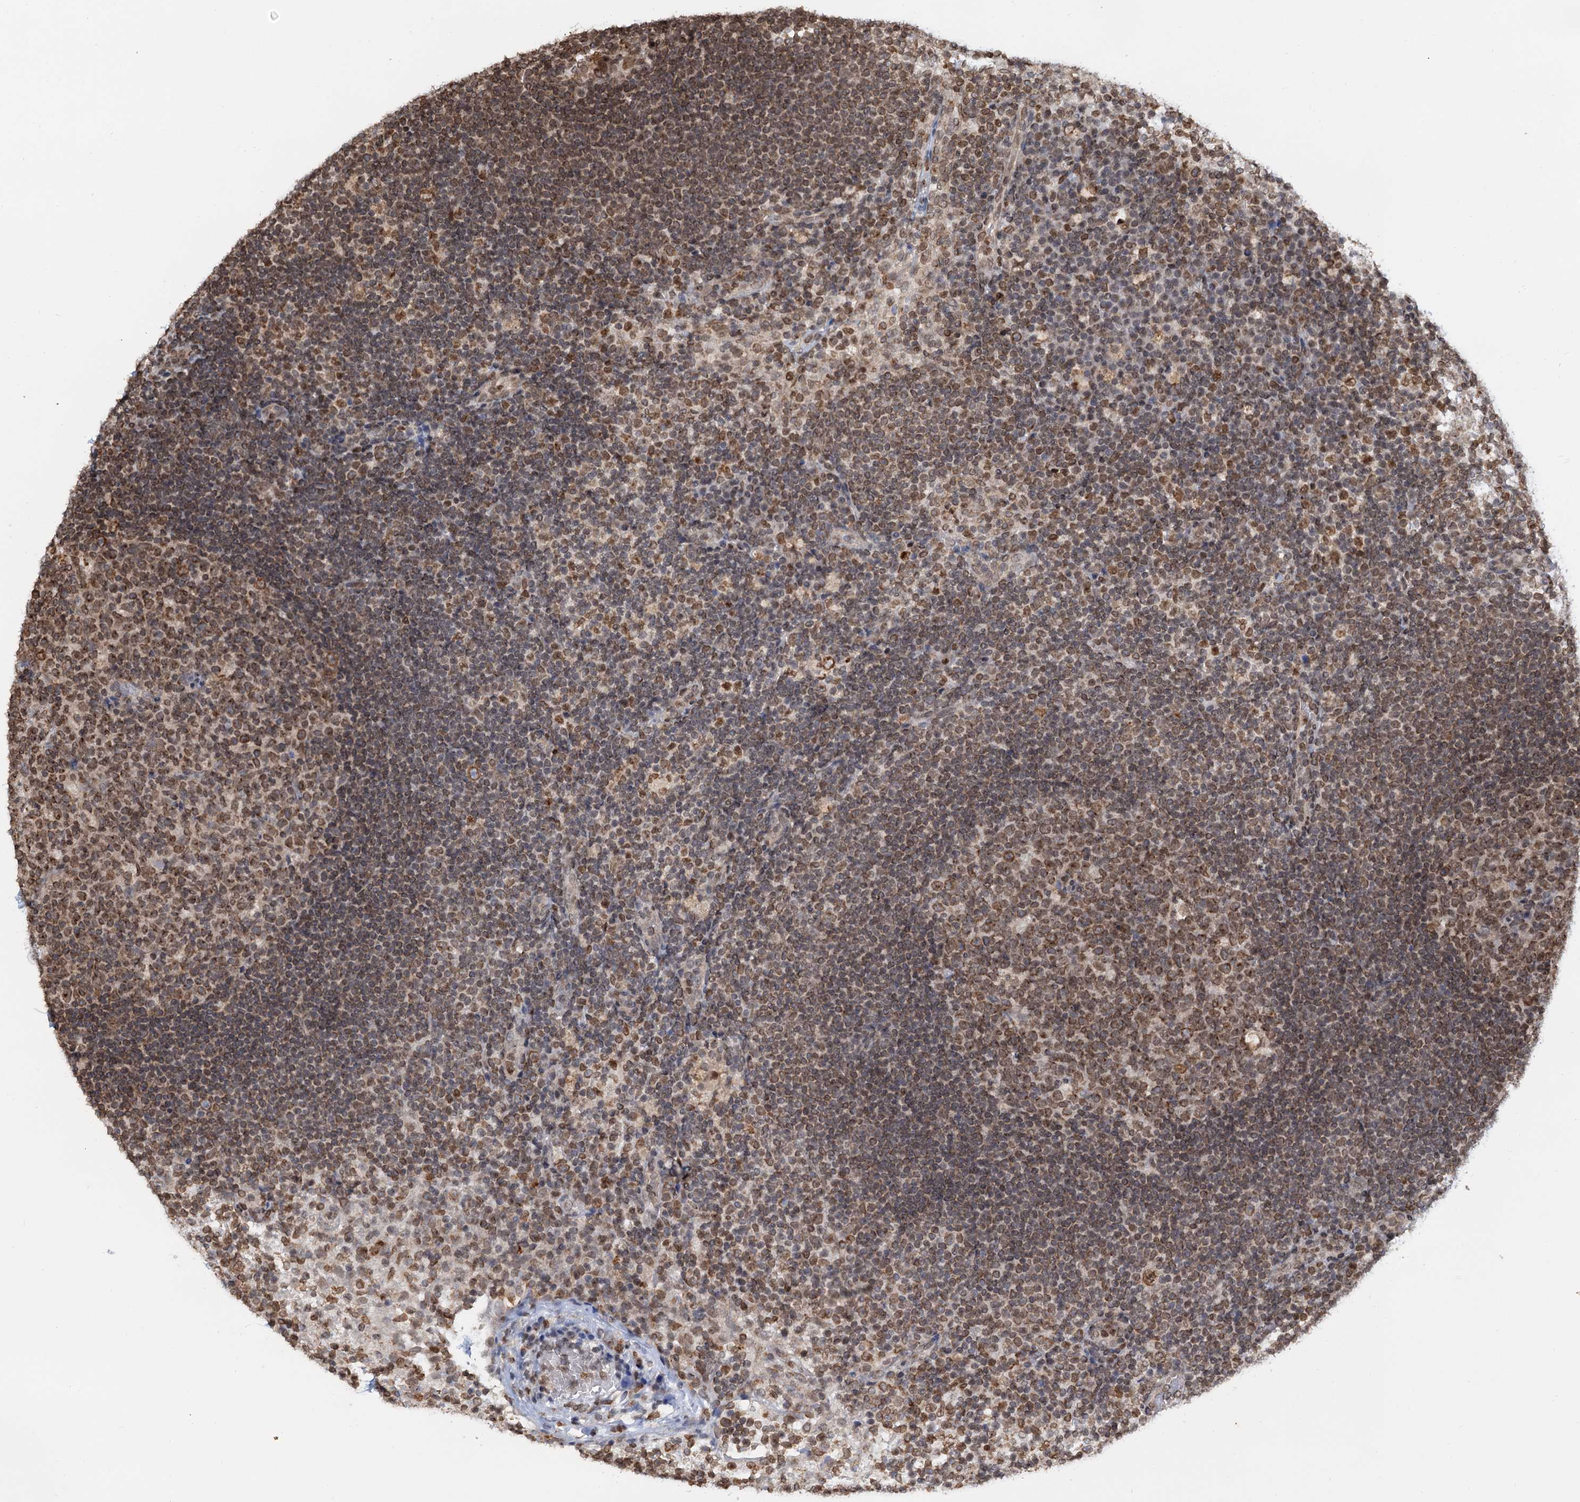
{"staining": {"intensity": "moderate", "quantity": ">75%", "location": "cytoplasmic/membranous,nuclear"}, "tissue": "lymph node", "cell_type": "Germinal center cells", "image_type": "normal", "snomed": [{"axis": "morphology", "description": "Normal tissue, NOS"}, {"axis": "topography", "description": "Lymph node"}], "caption": "Moderate cytoplasmic/membranous,nuclear expression for a protein is present in approximately >75% of germinal center cells of unremarkable lymph node using immunohistochemistry.", "gene": "ZC3H13", "patient": {"sex": "female", "age": 70}}